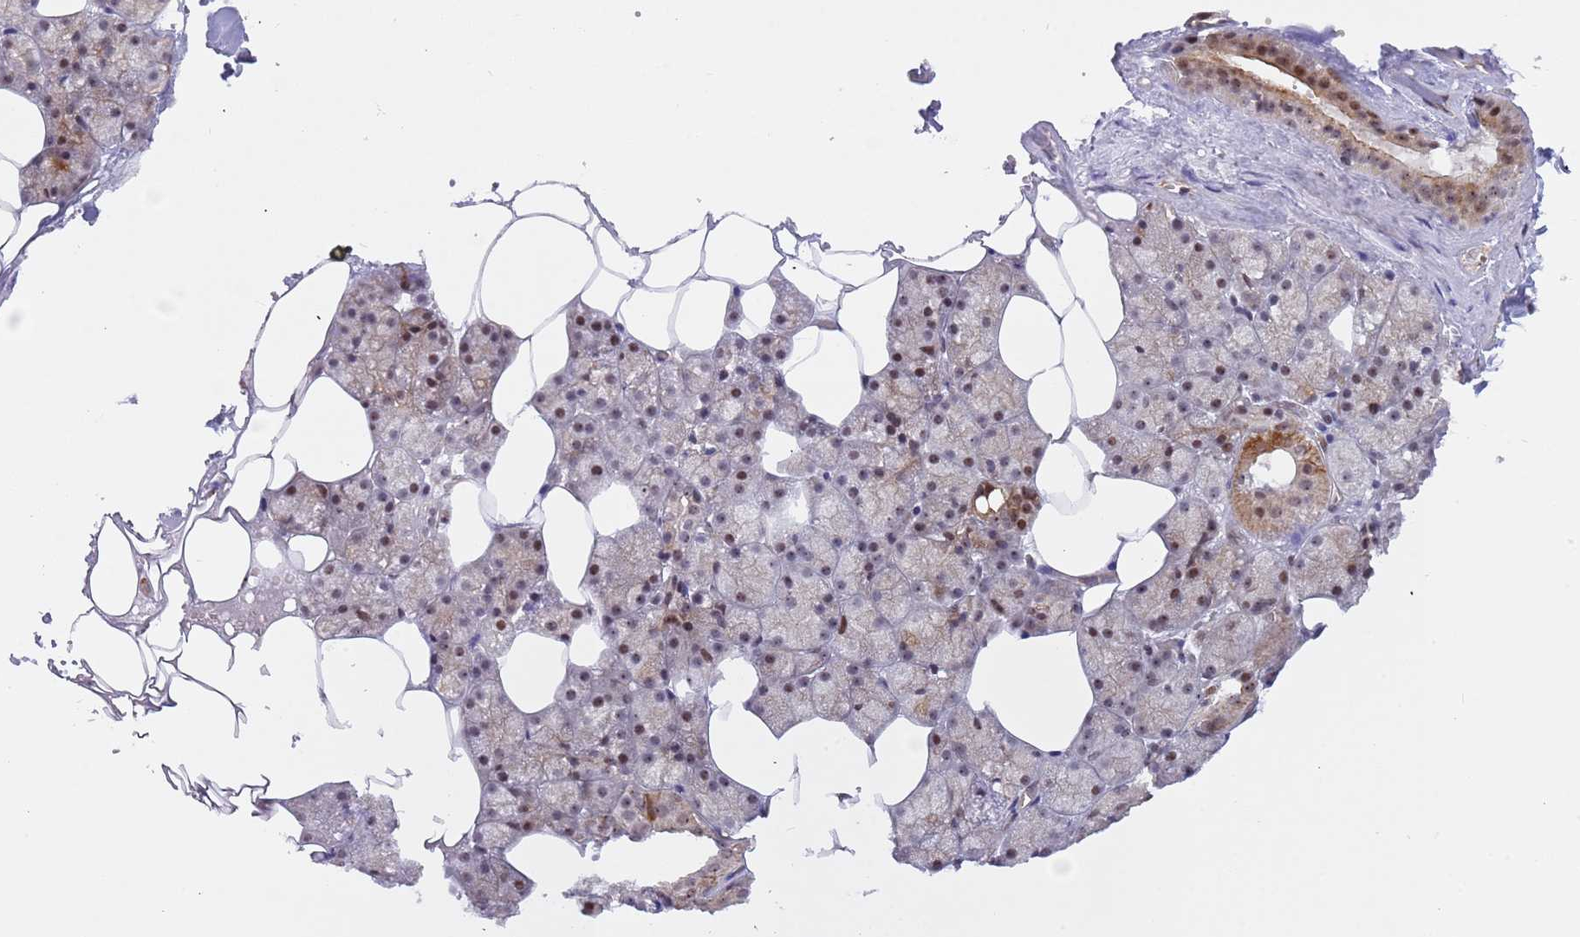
{"staining": {"intensity": "moderate", "quantity": "25%-75%", "location": "nuclear"}, "tissue": "salivary gland", "cell_type": "Glandular cells", "image_type": "normal", "snomed": [{"axis": "morphology", "description": "Normal tissue, NOS"}, {"axis": "topography", "description": "Salivary gland"}], "caption": "Glandular cells display medium levels of moderate nuclear staining in about 25%-75% of cells in unremarkable salivary gland.", "gene": "LRMDA", "patient": {"sex": "male", "age": 62}}